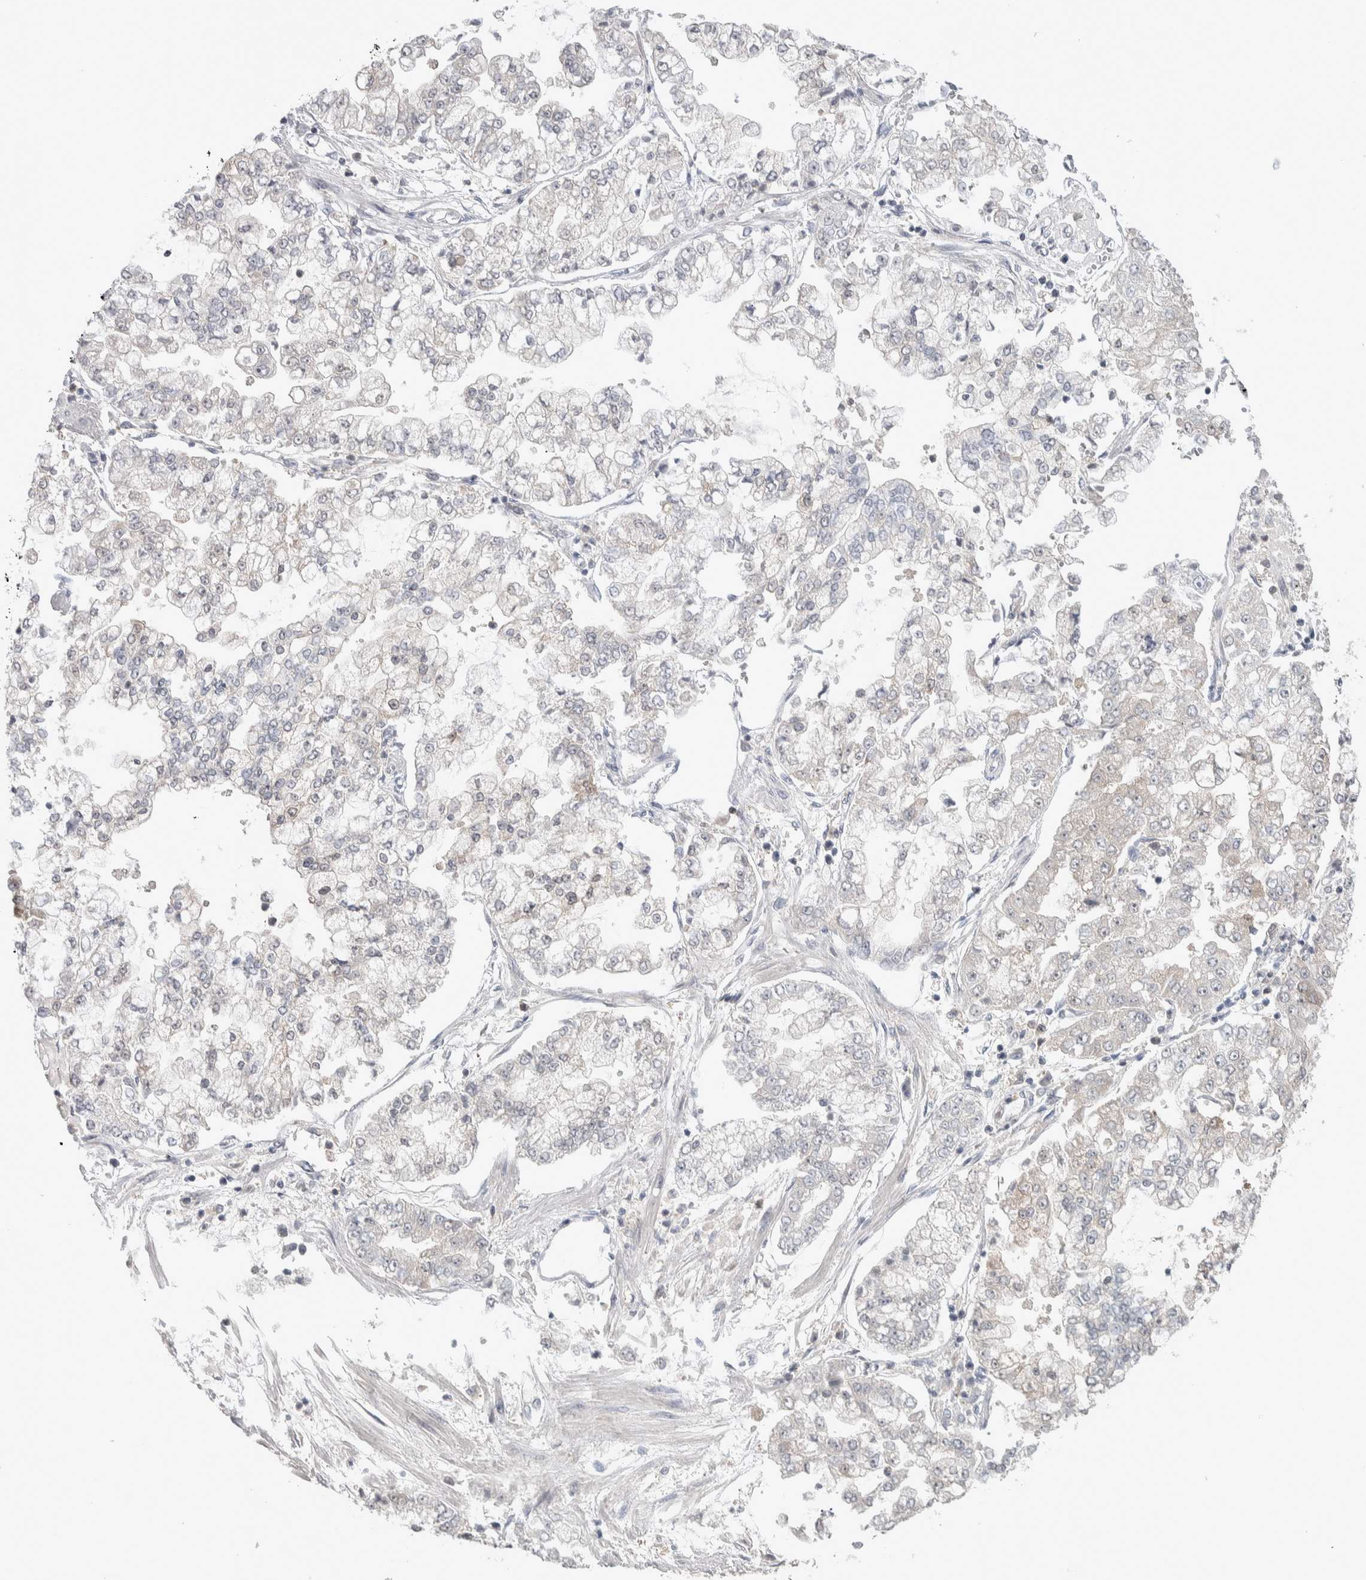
{"staining": {"intensity": "negative", "quantity": "none", "location": "none"}, "tissue": "stomach cancer", "cell_type": "Tumor cells", "image_type": "cancer", "snomed": [{"axis": "morphology", "description": "Adenocarcinoma, NOS"}, {"axis": "topography", "description": "Stomach"}], "caption": "Immunohistochemistry photomicrograph of neoplastic tissue: human stomach cancer stained with DAB (3,3'-diaminobenzidine) displays no significant protein positivity in tumor cells.", "gene": "HTATIP2", "patient": {"sex": "male", "age": 76}}